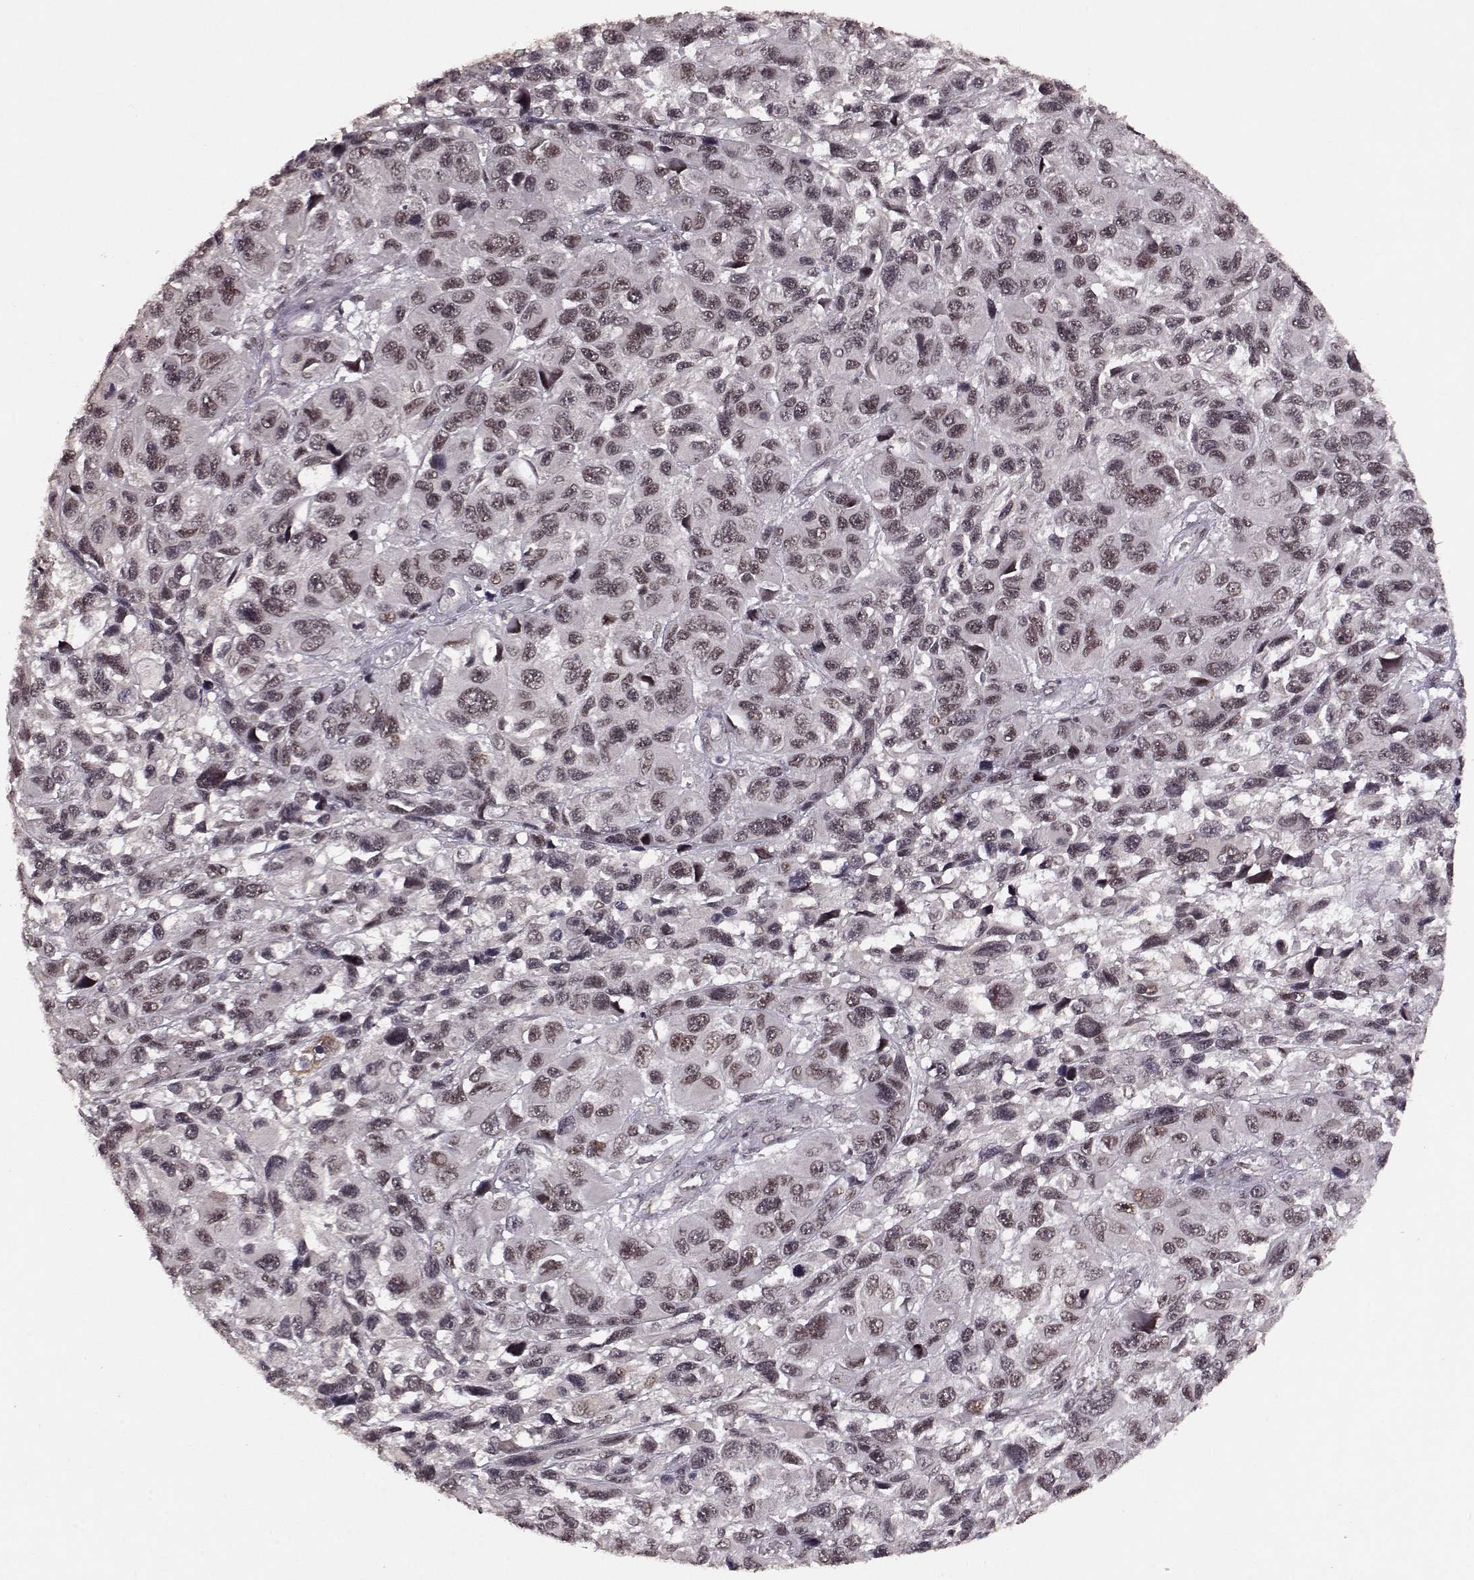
{"staining": {"intensity": "weak", "quantity": ">75%", "location": "nuclear"}, "tissue": "melanoma", "cell_type": "Tumor cells", "image_type": "cancer", "snomed": [{"axis": "morphology", "description": "Malignant melanoma, NOS"}, {"axis": "topography", "description": "Skin"}], "caption": "This micrograph shows IHC staining of human malignant melanoma, with low weak nuclear expression in approximately >75% of tumor cells.", "gene": "RRAGD", "patient": {"sex": "male", "age": 53}}